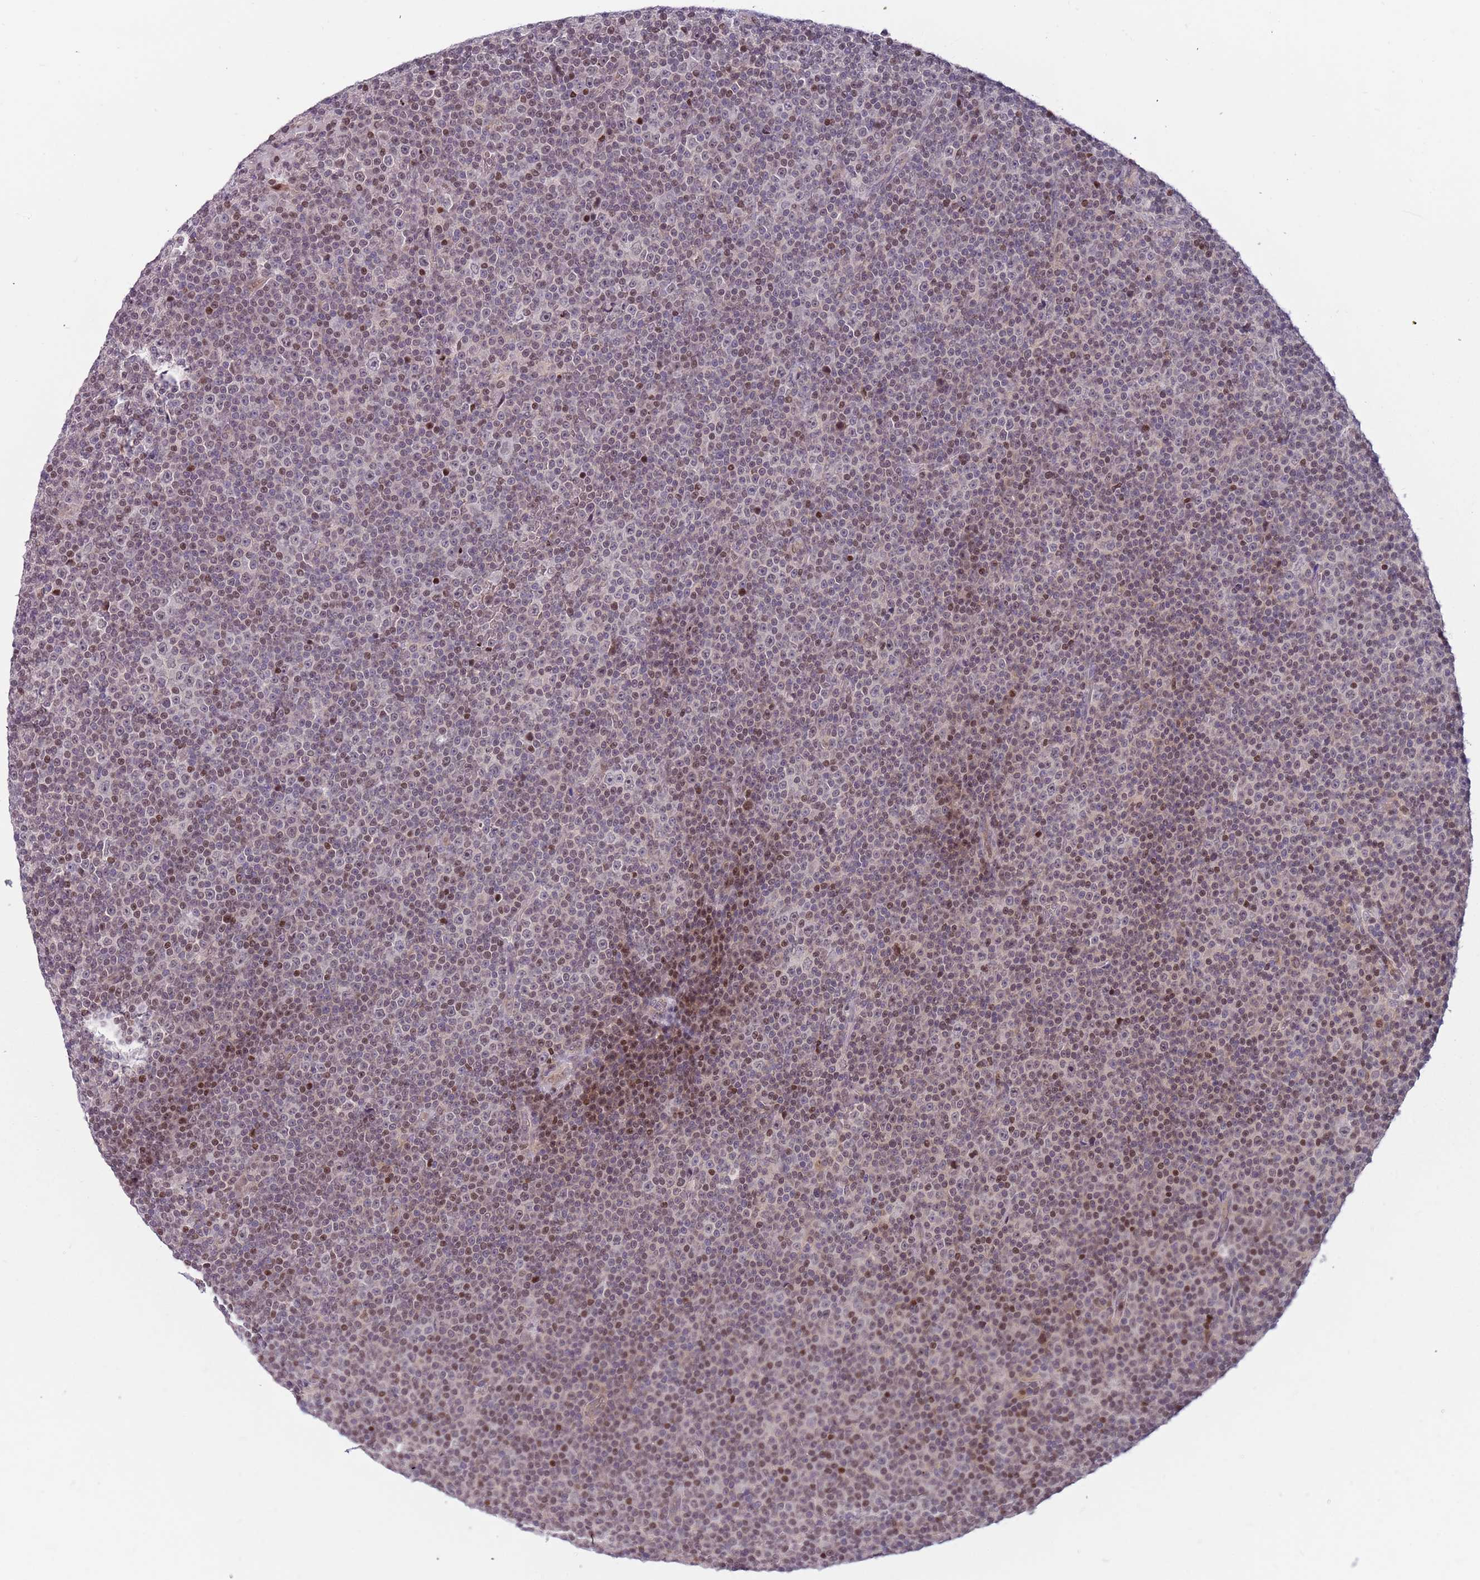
{"staining": {"intensity": "moderate", "quantity": "<25%", "location": "nuclear"}, "tissue": "lymphoma", "cell_type": "Tumor cells", "image_type": "cancer", "snomed": [{"axis": "morphology", "description": "Malignant lymphoma, non-Hodgkin's type, Low grade"}, {"axis": "topography", "description": "Lymph node"}], "caption": "There is low levels of moderate nuclear staining in tumor cells of lymphoma, as demonstrated by immunohistochemical staining (brown color).", "gene": "ARHGEF5", "patient": {"sex": "female", "age": 67}}